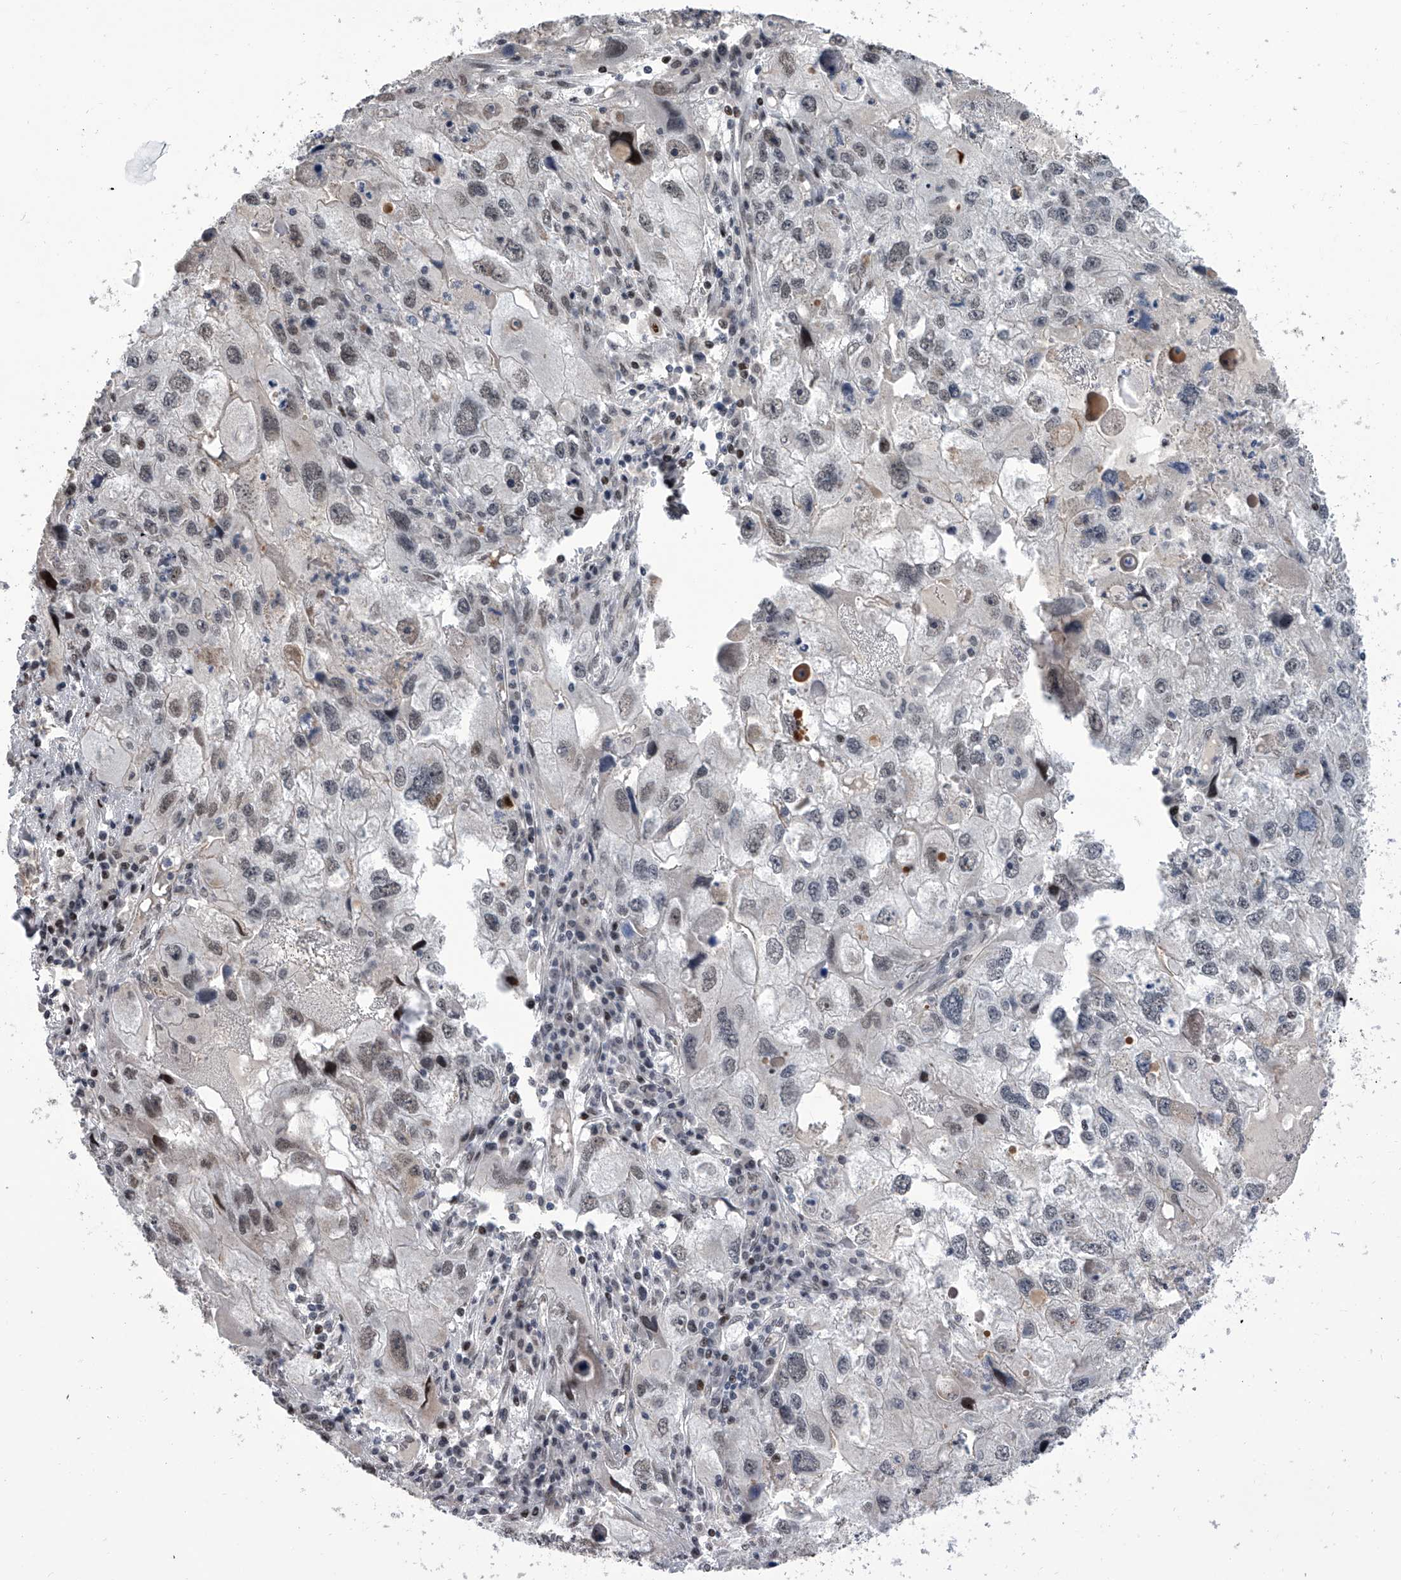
{"staining": {"intensity": "weak", "quantity": "25%-75%", "location": "nuclear"}, "tissue": "endometrial cancer", "cell_type": "Tumor cells", "image_type": "cancer", "snomed": [{"axis": "morphology", "description": "Adenocarcinoma, NOS"}, {"axis": "topography", "description": "Endometrium"}], "caption": "Weak nuclear protein expression is appreciated in approximately 25%-75% of tumor cells in adenocarcinoma (endometrial).", "gene": "ZNF426", "patient": {"sex": "female", "age": 49}}